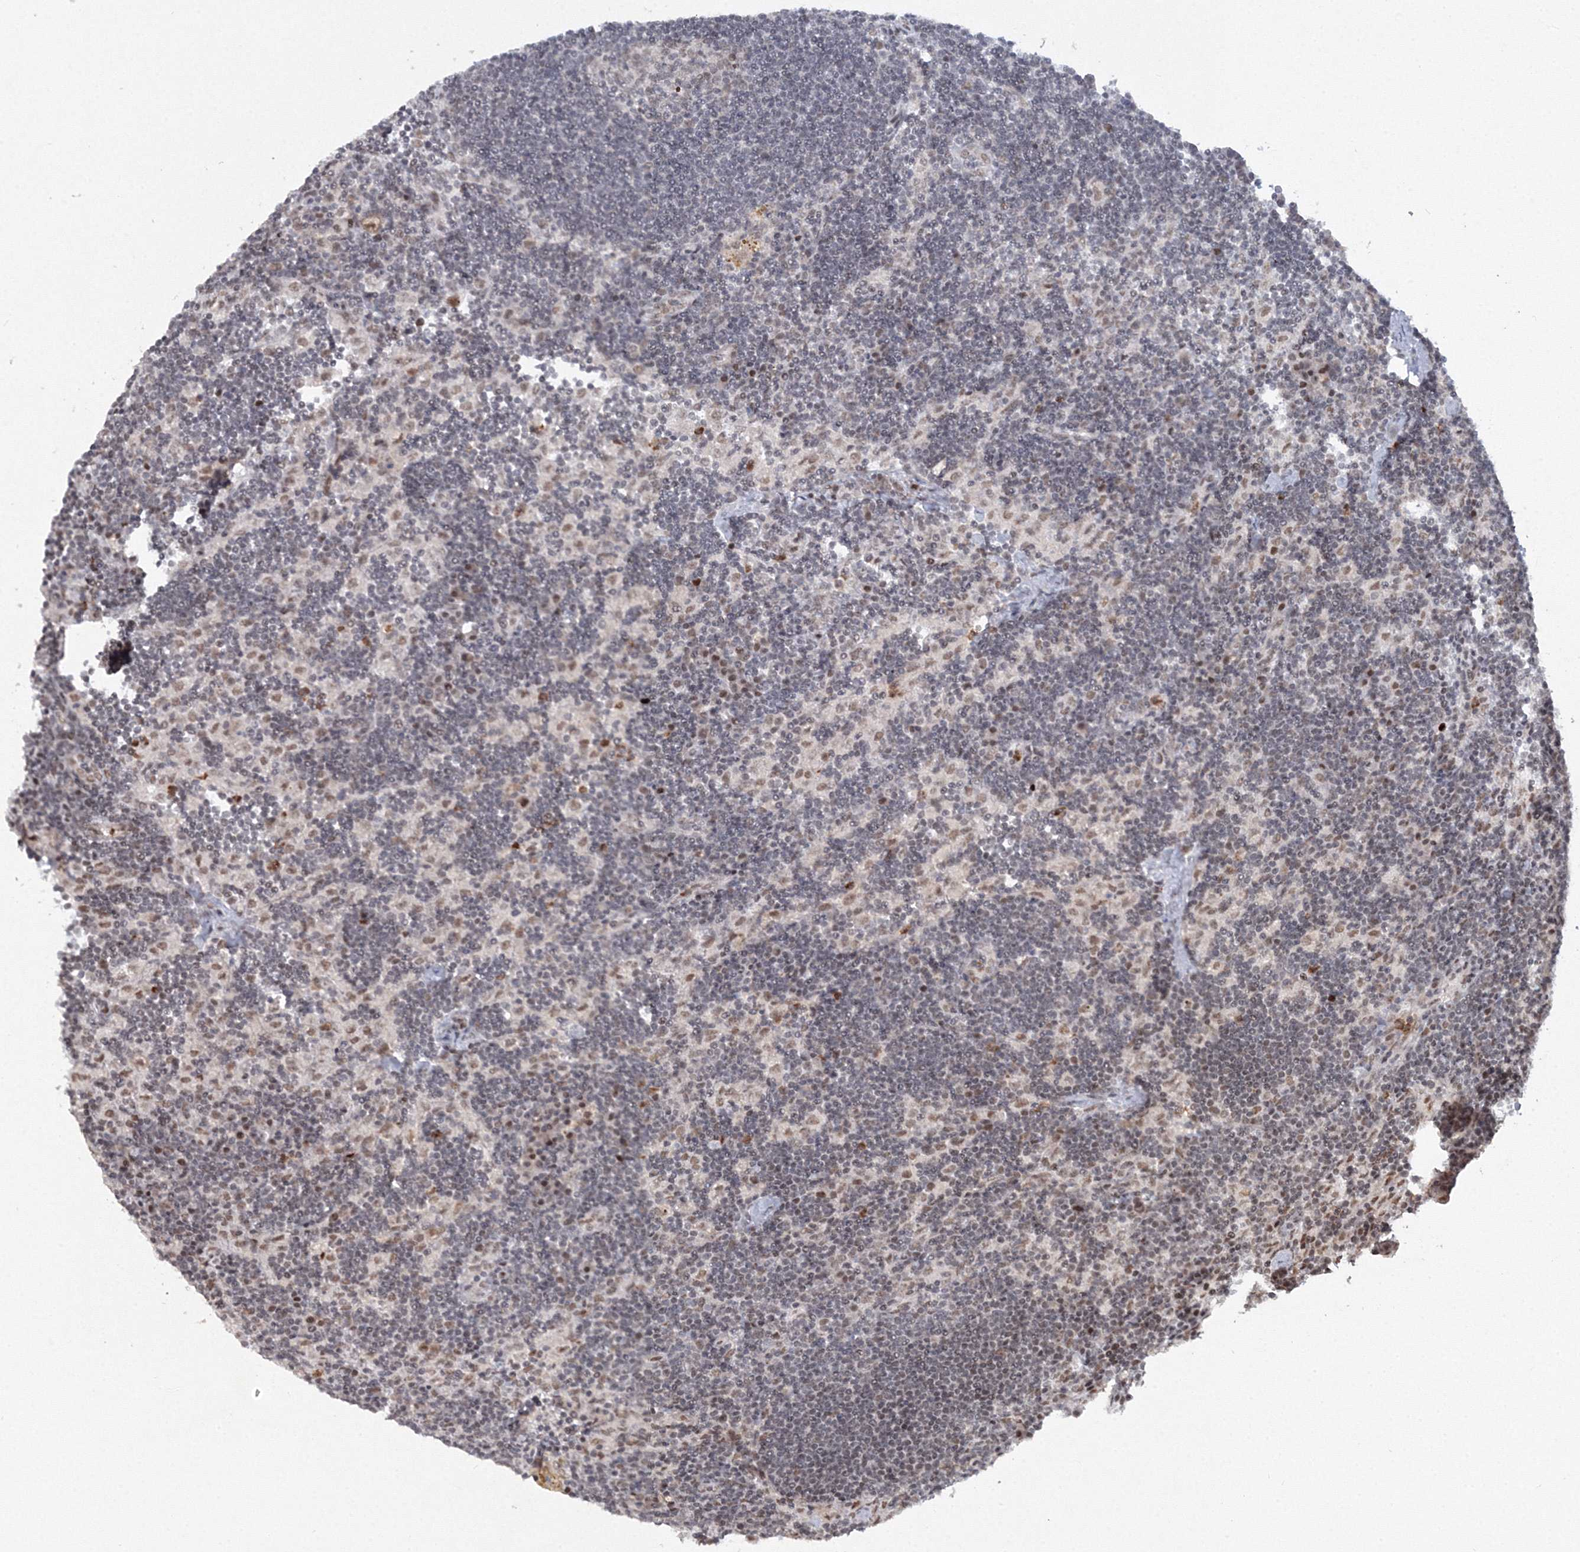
{"staining": {"intensity": "moderate", "quantity": "25%-75%", "location": "nuclear"}, "tissue": "lymph node", "cell_type": "Germinal center cells", "image_type": "normal", "snomed": [{"axis": "morphology", "description": "Normal tissue, NOS"}, {"axis": "topography", "description": "Lymph node"}], "caption": "This micrograph shows immunohistochemistry (IHC) staining of normal lymph node, with medium moderate nuclear expression in about 25%-75% of germinal center cells.", "gene": "C3orf33", "patient": {"sex": "male", "age": 24}}